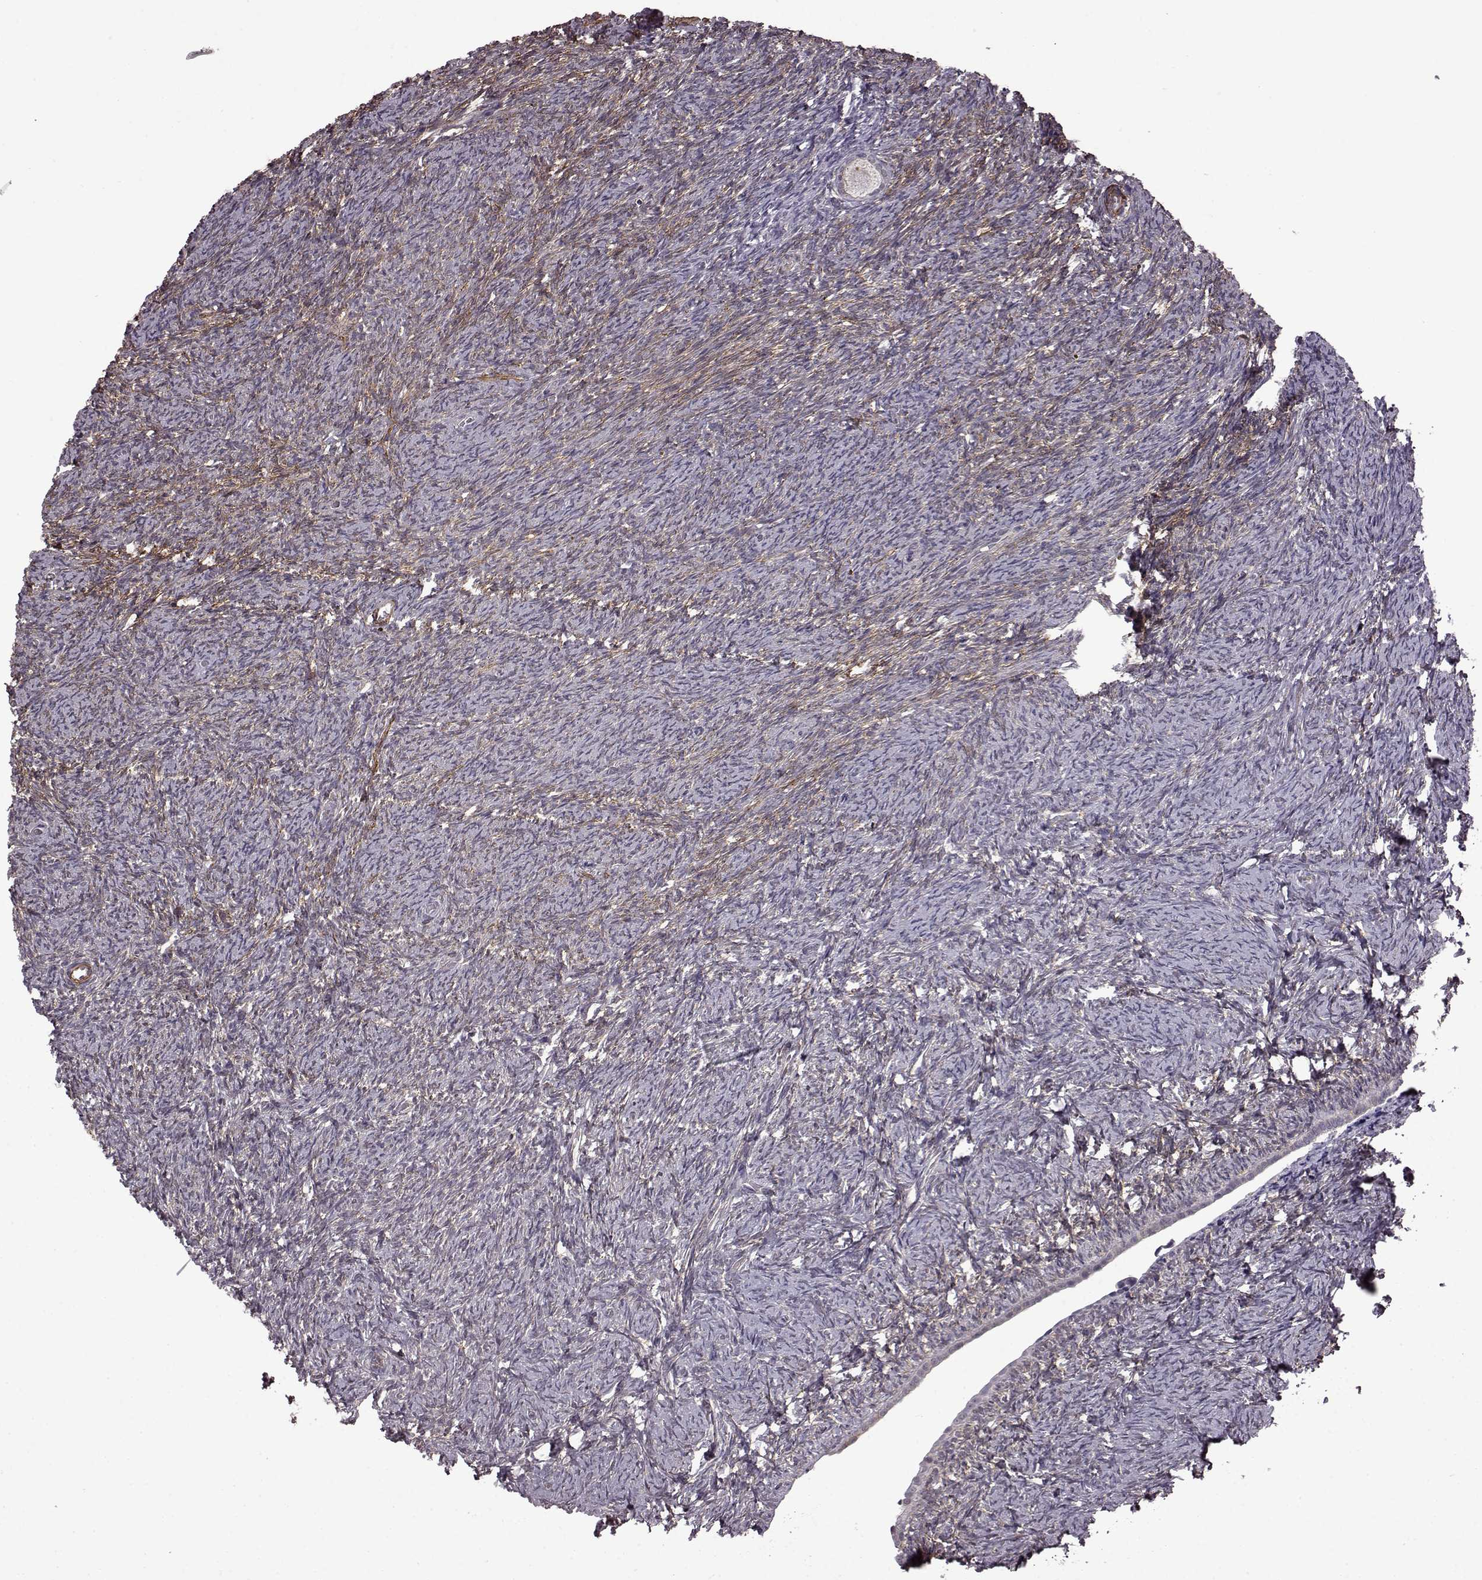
{"staining": {"intensity": "negative", "quantity": "none", "location": "none"}, "tissue": "ovary", "cell_type": "Follicle cells", "image_type": "normal", "snomed": [{"axis": "morphology", "description": "Normal tissue, NOS"}, {"axis": "topography", "description": "Ovary"}], "caption": "Immunohistochemistry (IHC) of benign ovary shows no staining in follicle cells. (Stains: DAB (3,3'-diaminobenzidine) immunohistochemistry with hematoxylin counter stain, Microscopy: brightfield microscopy at high magnification).", "gene": "SYNPO2", "patient": {"sex": "female", "age": 39}}